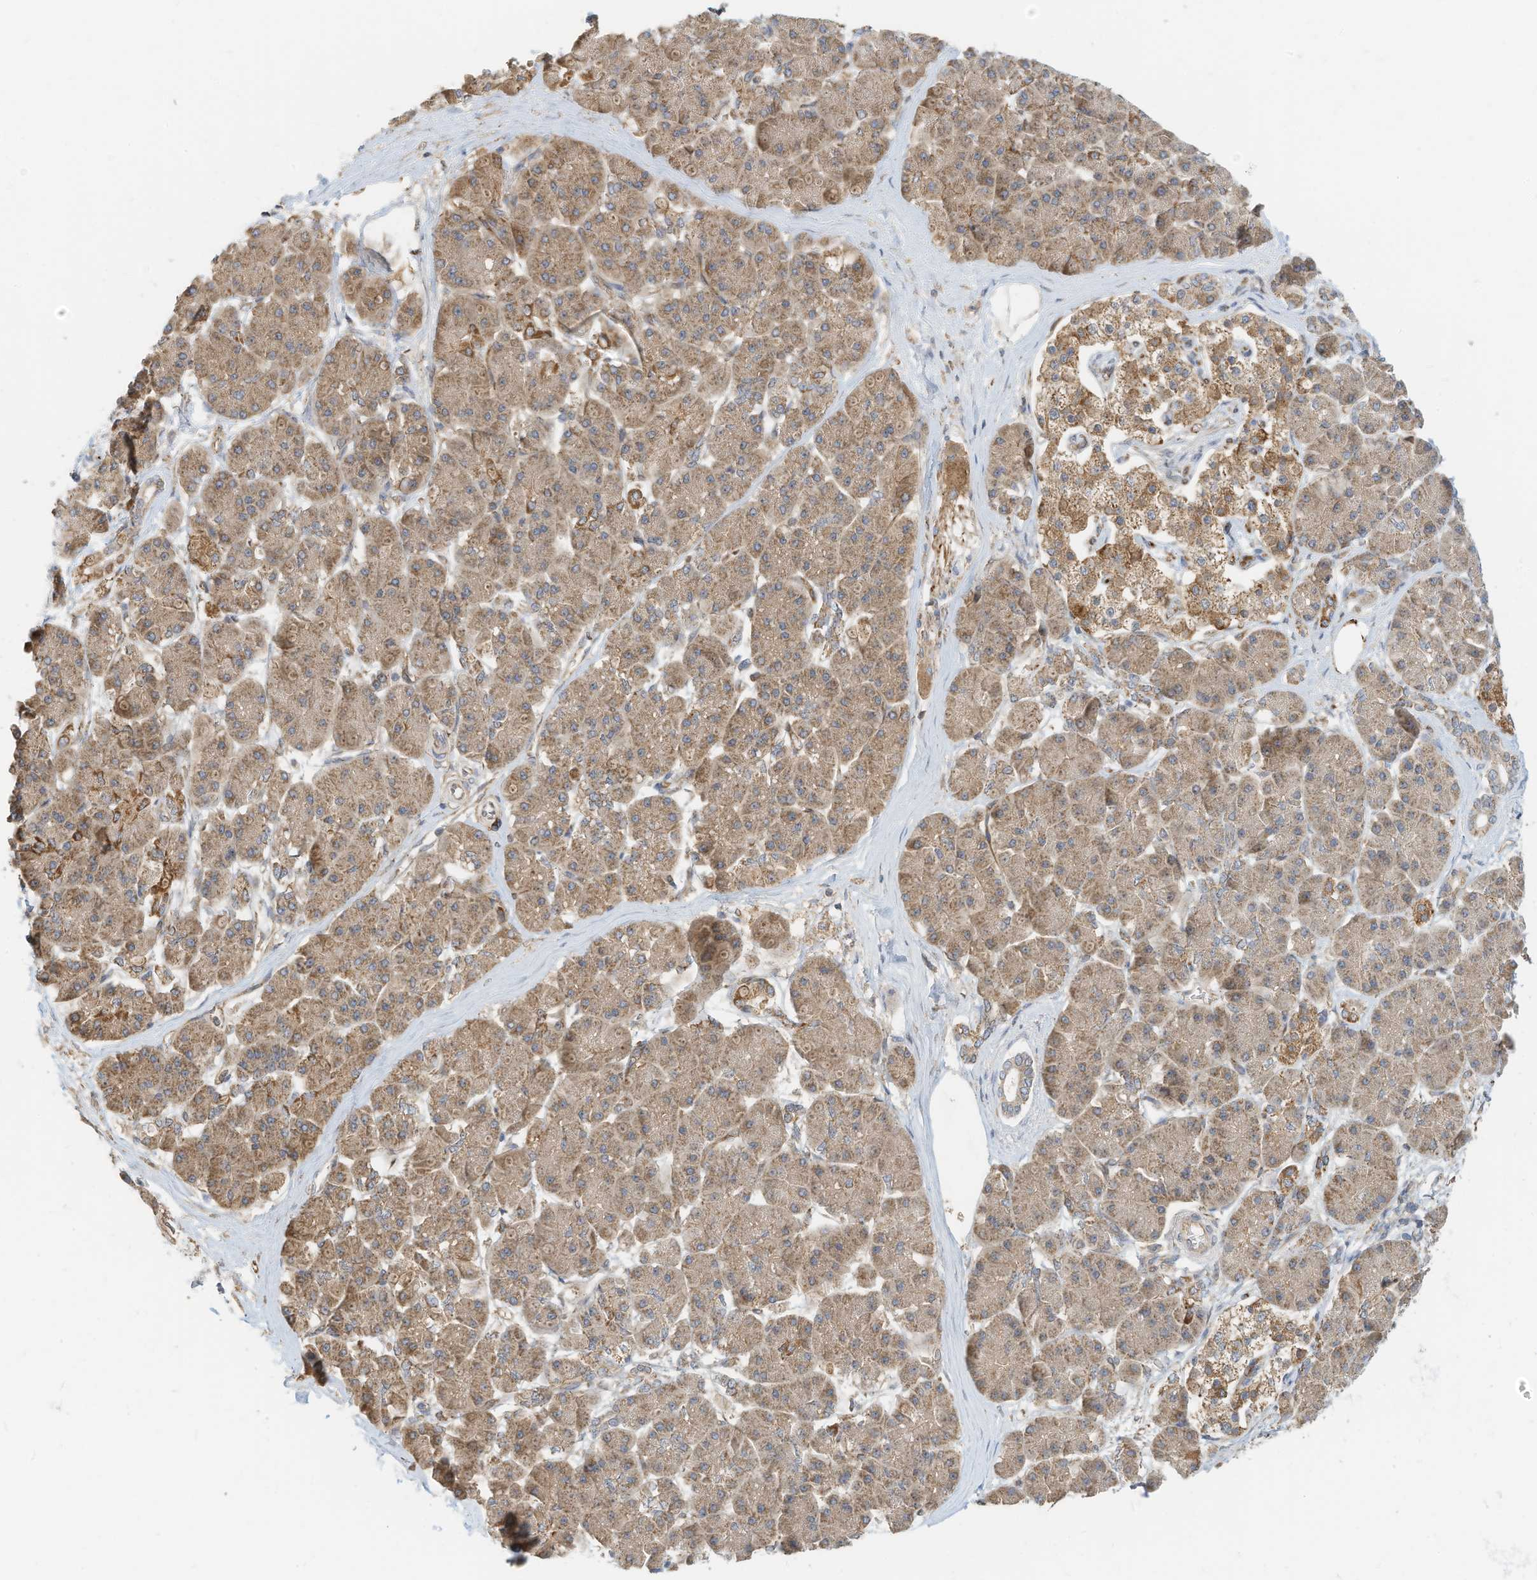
{"staining": {"intensity": "moderate", "quantity": "25%-75%", "location": "cytoplasmic/membranous"}, "tissue": "pancreatic cancer", "cell_type": "Tumor cells", "image_type": "cancer", "snomed": [{"axis": "morphology", "description": "Normal tissue, NOS"}, {"axis": "morphology", "description": "Adenocarcinoma, NOS"}, {"axis": "topography", "description": "Pancreas"}], "caption": "Immunohistochemistry of pancreatic adenocarcinoma displays medium levels of moderate cytoplasmic/membranous staining in about 25%-75% of tumor cells. Nuclei are stained in blue.", "gene": "METTL6", "patient": {"sex": "female", "age": 68}}